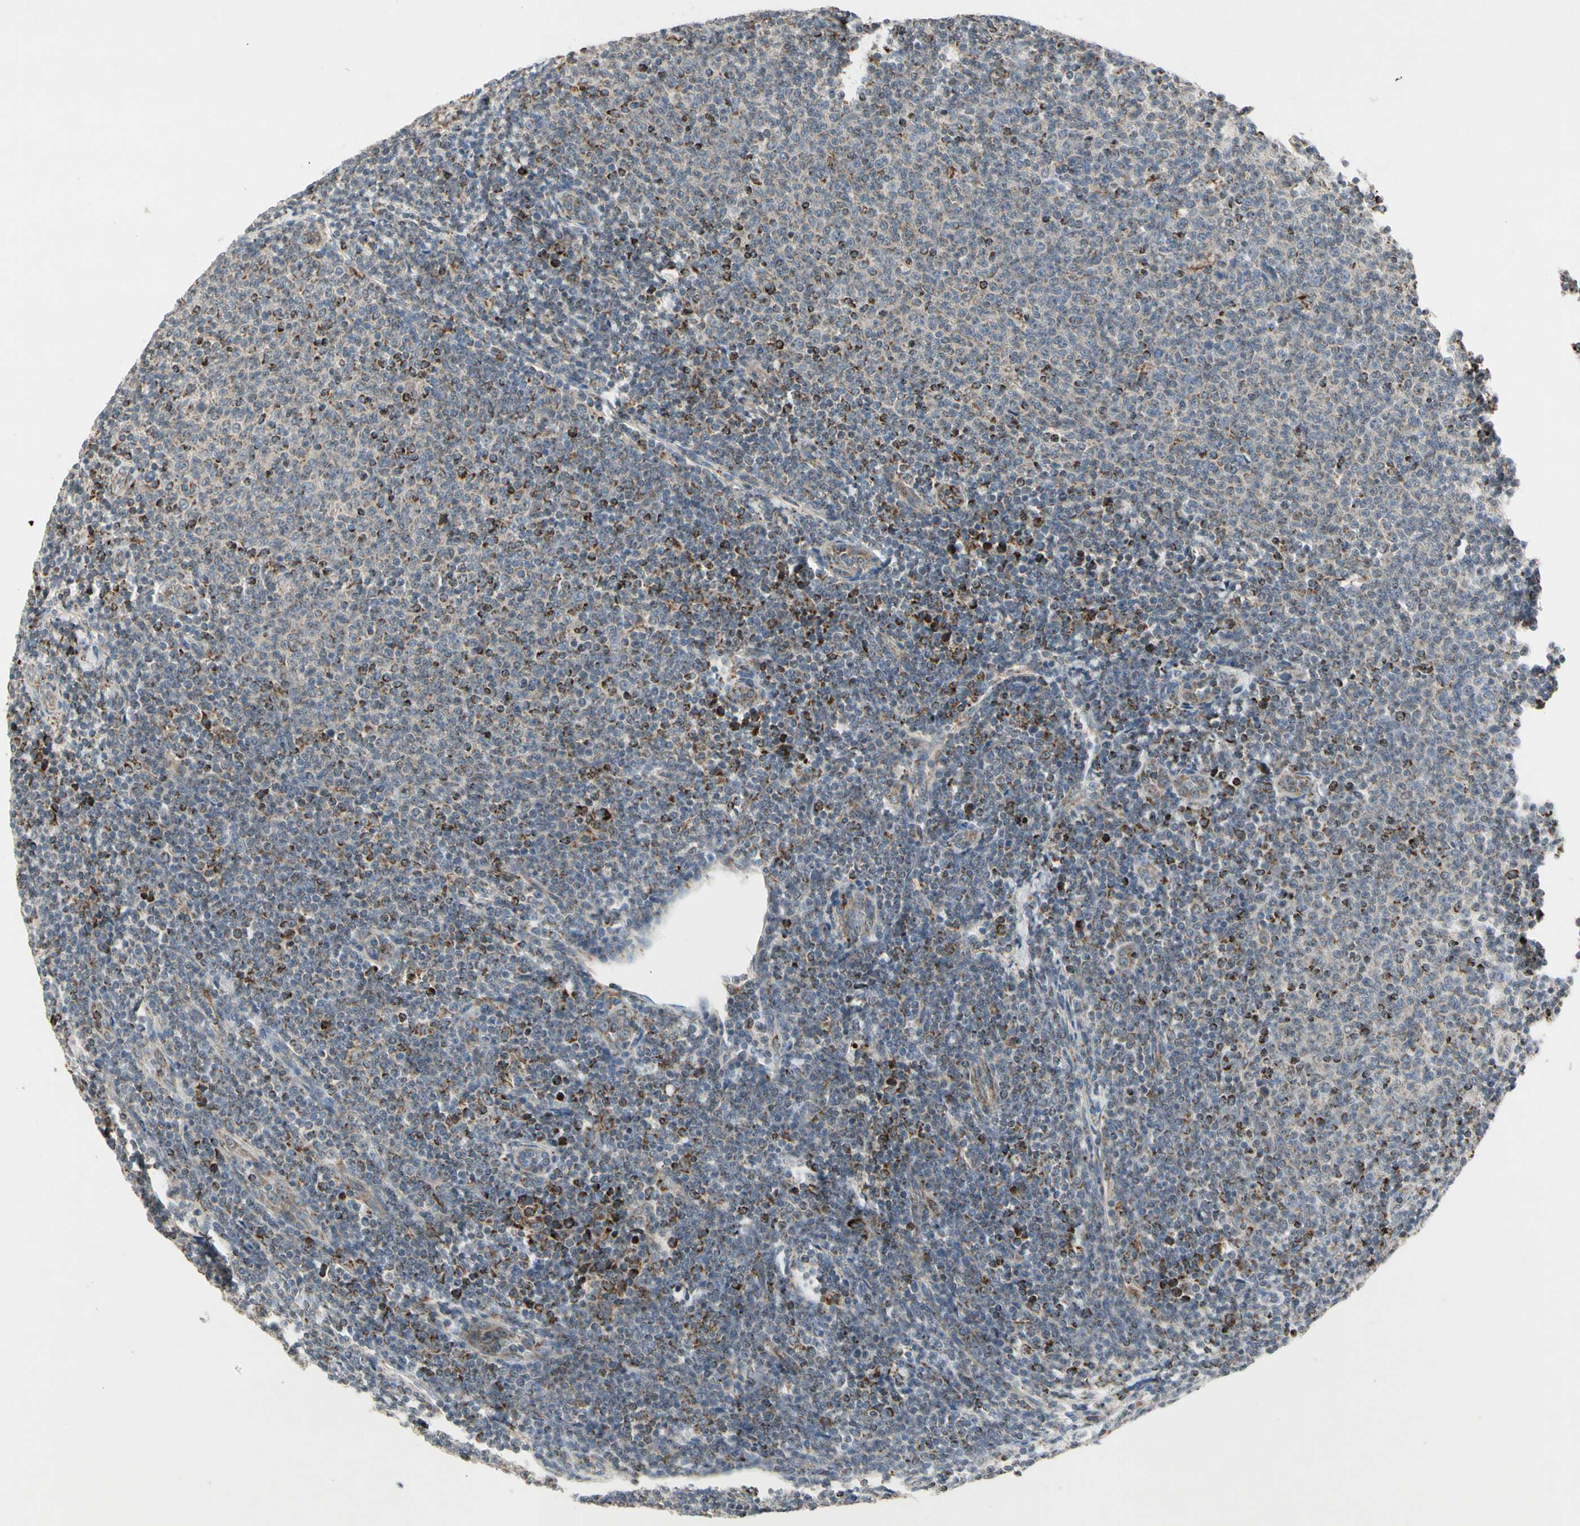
{"staining": {"intensity": "weak", "quantity": ">75%", "location": "cytoplasmic/membranous"}, "tissue": "lymphoma", "cell_type": "Tumor cells", "image_type": "cancer", "snomed": [{"axis": "morphology", "description": "Malignant lymphoma, non-Hodgkin's type, Low grade"}, {"axis": "topography", "description": "Lymph node"}], "caption": "Immunohistochemical staining of lymphoma exhibits low levels of weak cytoplasmic/membranous positivity in approximately >75% of tumor cells.", "gene": "CPT1A", "patient": {"sex": "male", "age": 66}}